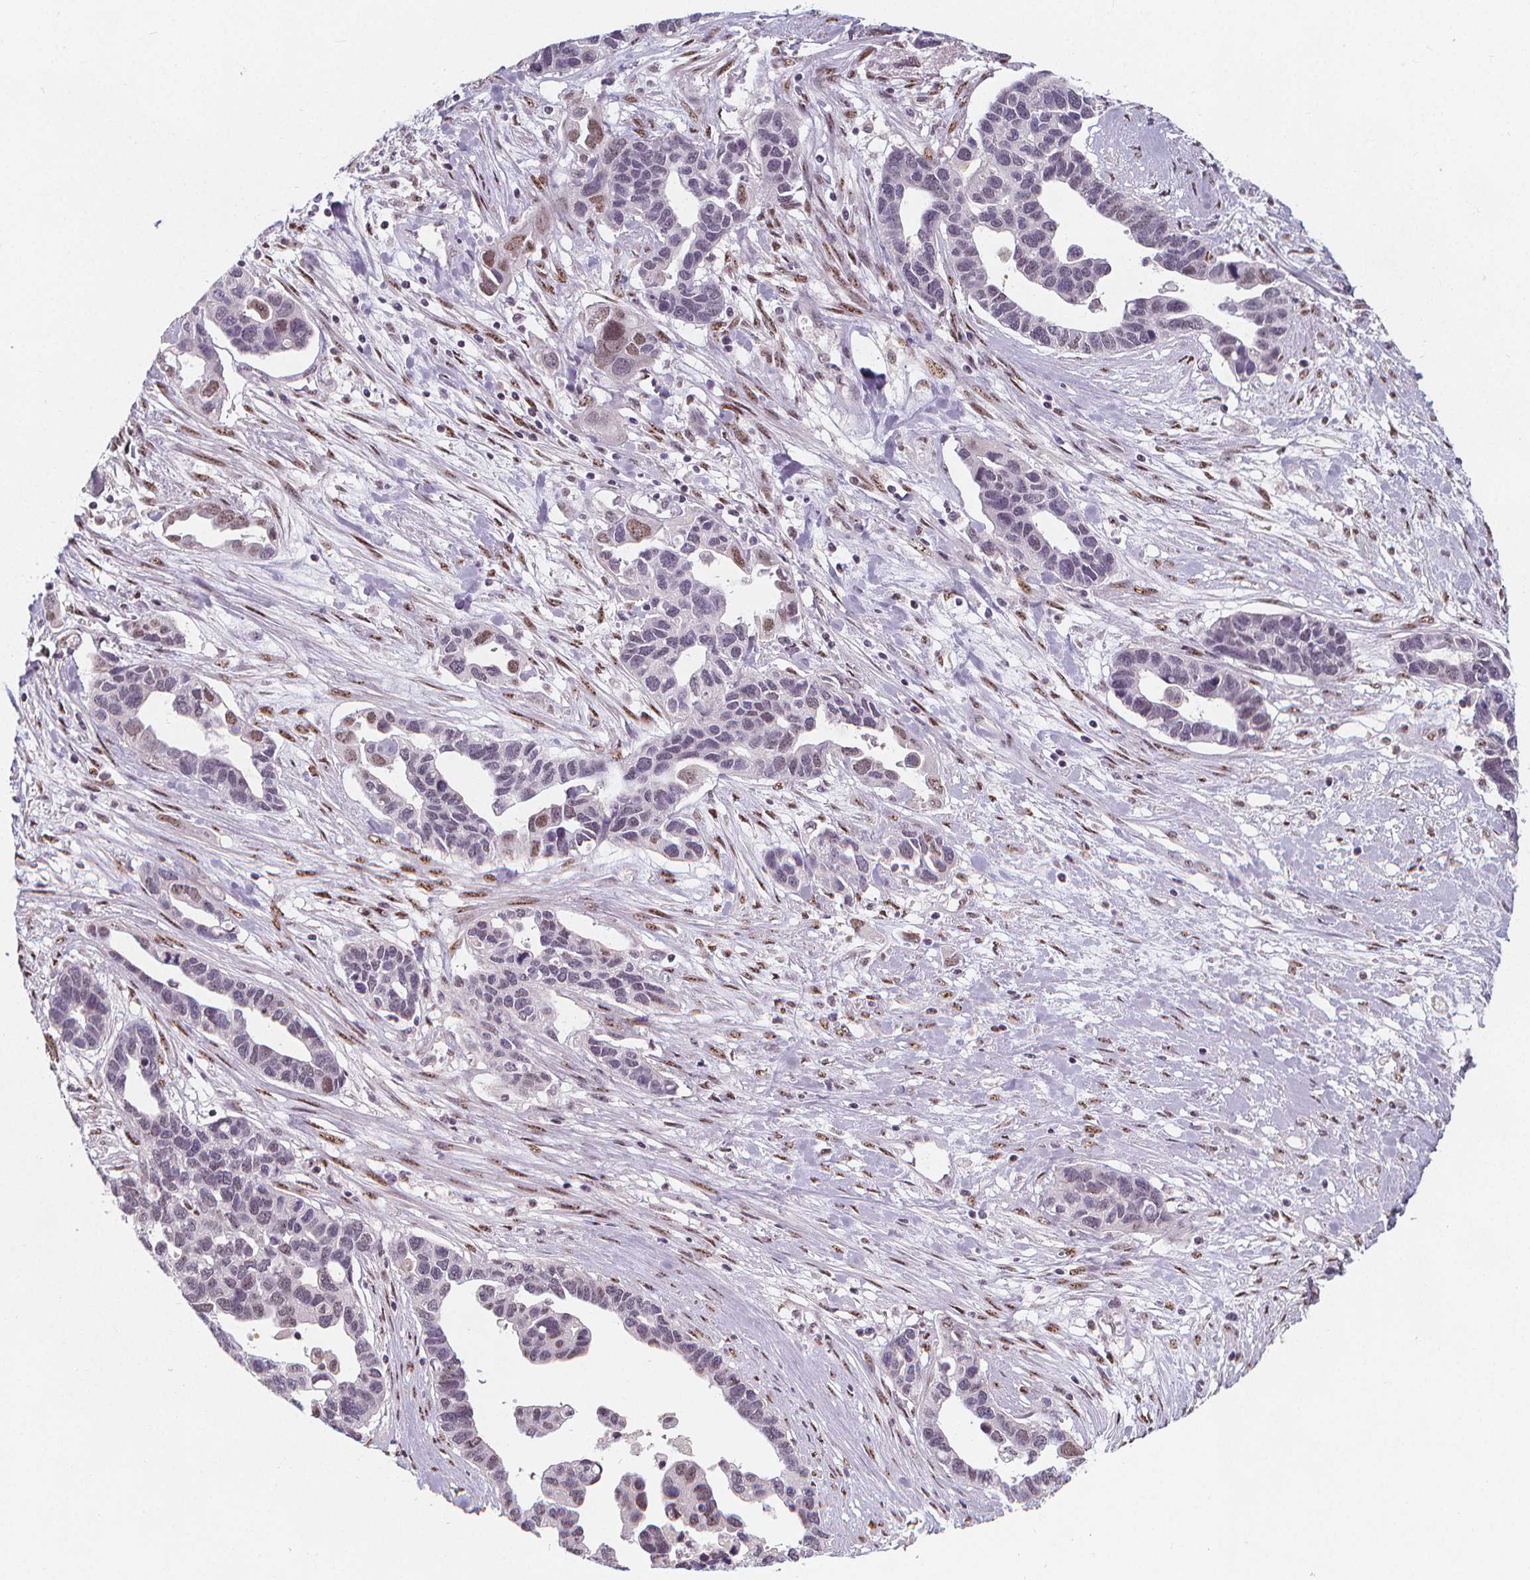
{"staining": {"intensity": "moderate", "quantity": "<25%", "location": "cytoplasmic/membranous,nuclear"}, "tissue": "ovarian cancer", "cell_type": "Tumor cells", "image_type": "cancer", "snomed": [{"axis": "morphology", "description": "Cystadenocarcinoma, serous, NOS"}, {"axis": "topography", "description": "Ovary"}], "caption": "Approximately <25% of tumor cells in human serous cystadenocarcinoma (ovarian) exhibit moderate cytoplasmic/membranous and nuclear protein staining as visualized by brown immunohistochemical staining.", "gene": "DRC3", "patient": {"sex": "female", "age": 54}}